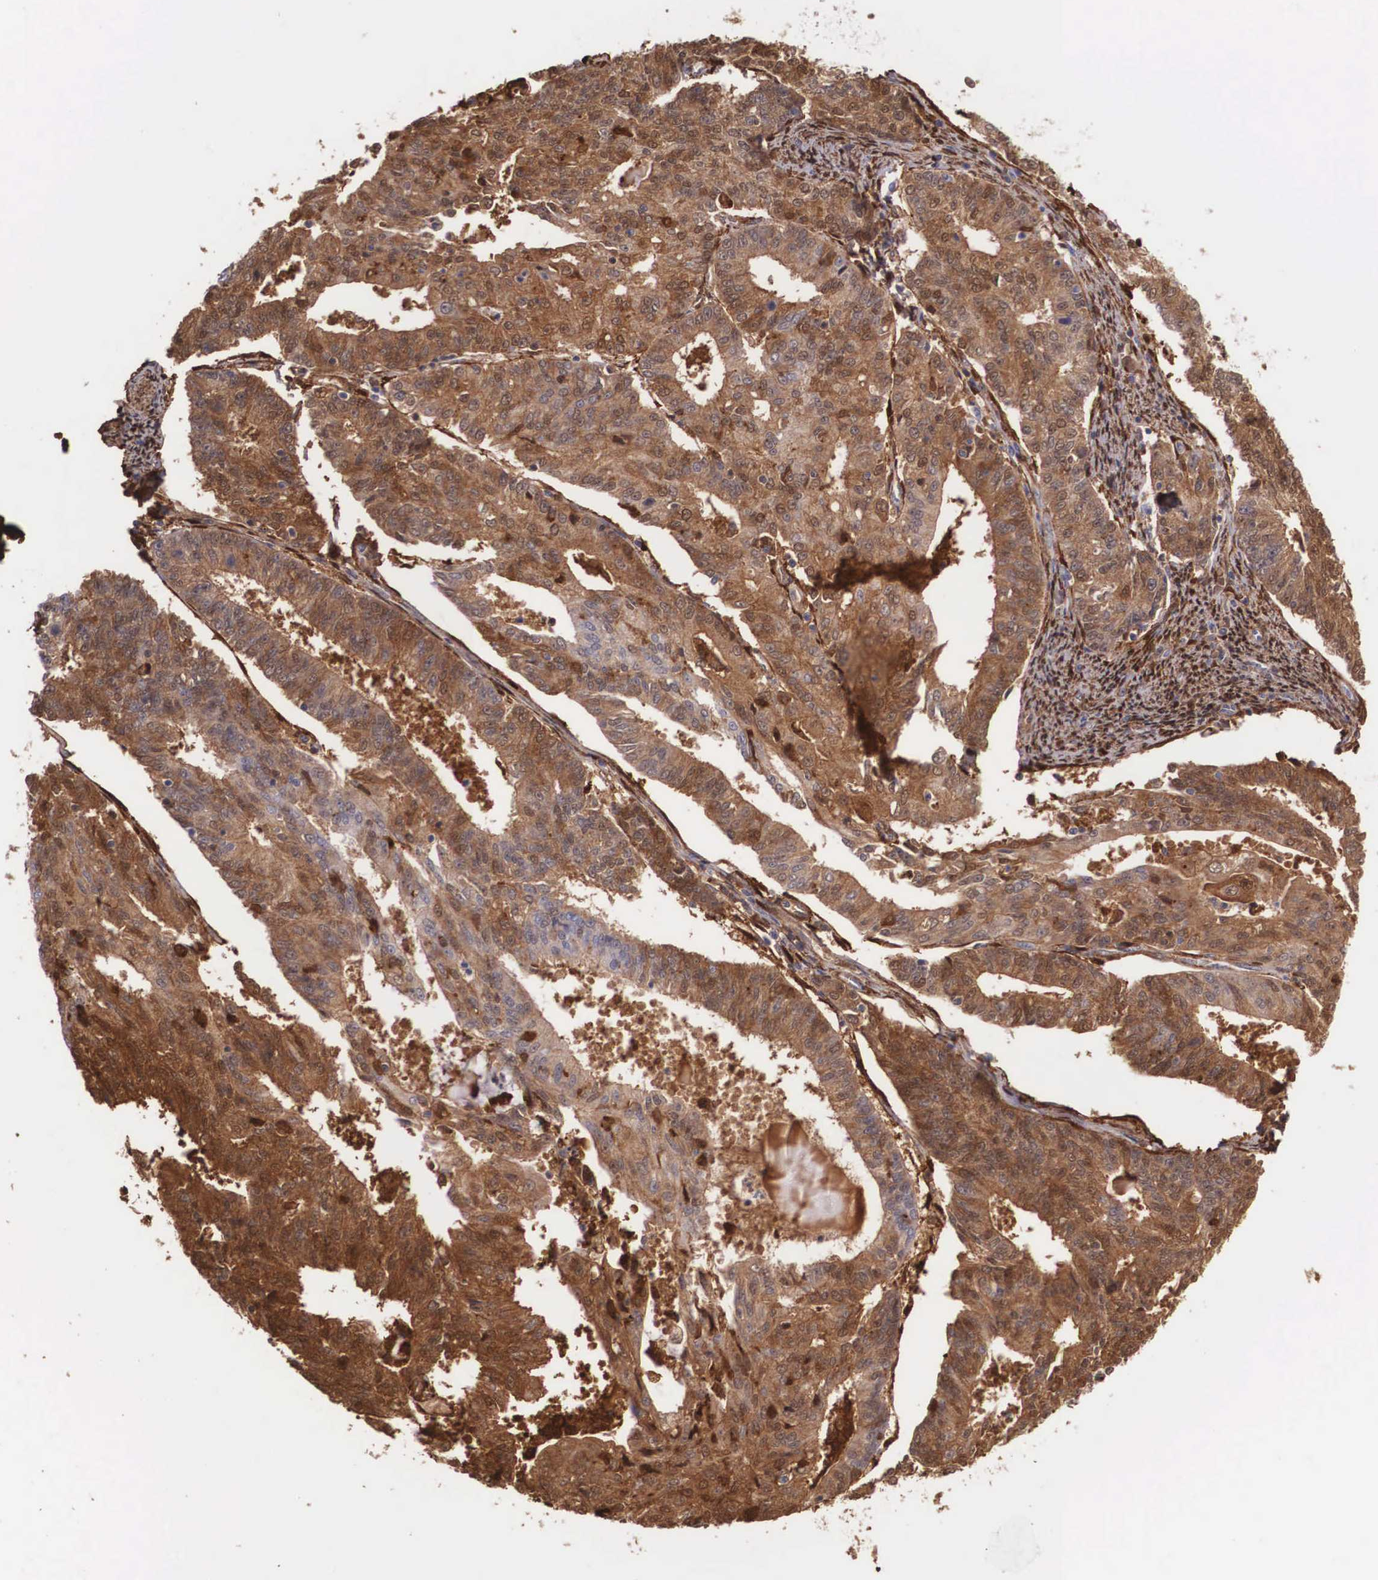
{"staining": {"intensity": "strong", "quantity": ">75%", "location": "cytoplasmic/membranous"}, "tissue": "endometrial cancer", "cell_type": "Tumor cells", "image_type": "cancer", "snomed": [{"axis": "morphology", "description": "Adenocarcinoma, NOS"}, {"axis": "topography", "description": "Endometrium"}], "caption": "An immunohistochemistry image of tumor tissue is shown. Protein staining in brown labels strong cytoplasmic/membranous positivity in adenocarcinoma (endometrial) within tumor cells.", "gene": "LGALS1", "patient": {"sex": "female", "age": 56}}